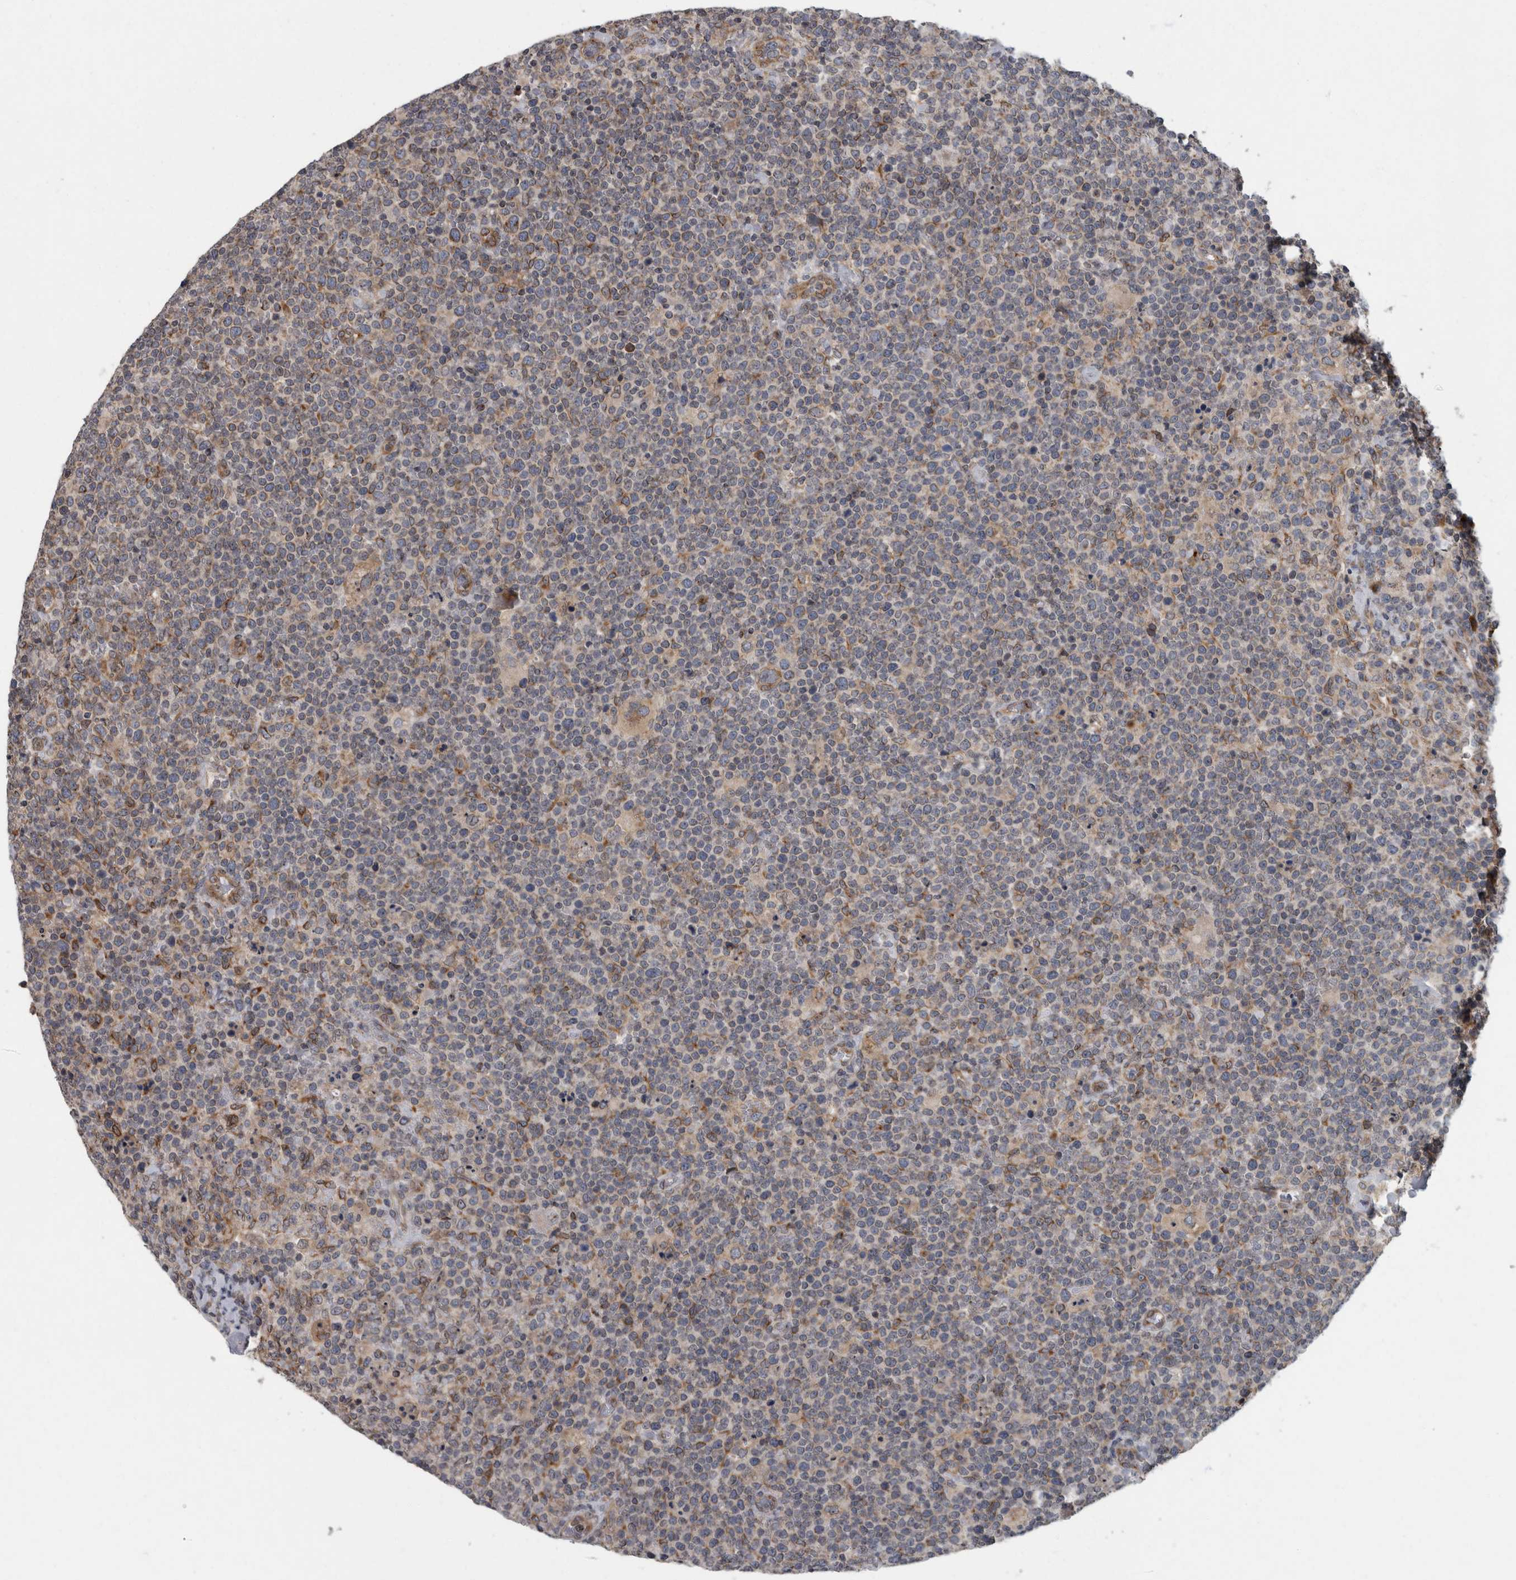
{"staining": {"intensity": "weak", "quantity": "25%-75%", "location": "cytoplasmic/membranous"}, "tissue": "lymphoma", "cell_type": "Tumor cells", "image_type": "cancer", "snomed": [{"axis": "morphology", "description": "Malignant lymphoma, non-Hodgkin's type, High grade"}, {"axis": "topography", "description": "Lymph node"}], "caption": "Brown immunohistochemical staining in human malignant lymphoma, non-Hodgkin's type (high-grade) exhibits weak cytoplasmic/membranous positivity in approximately 25%-75% of tumor cells.", "gene": "LMAN2L", "patient": {"sex": "male", "age": 61}}